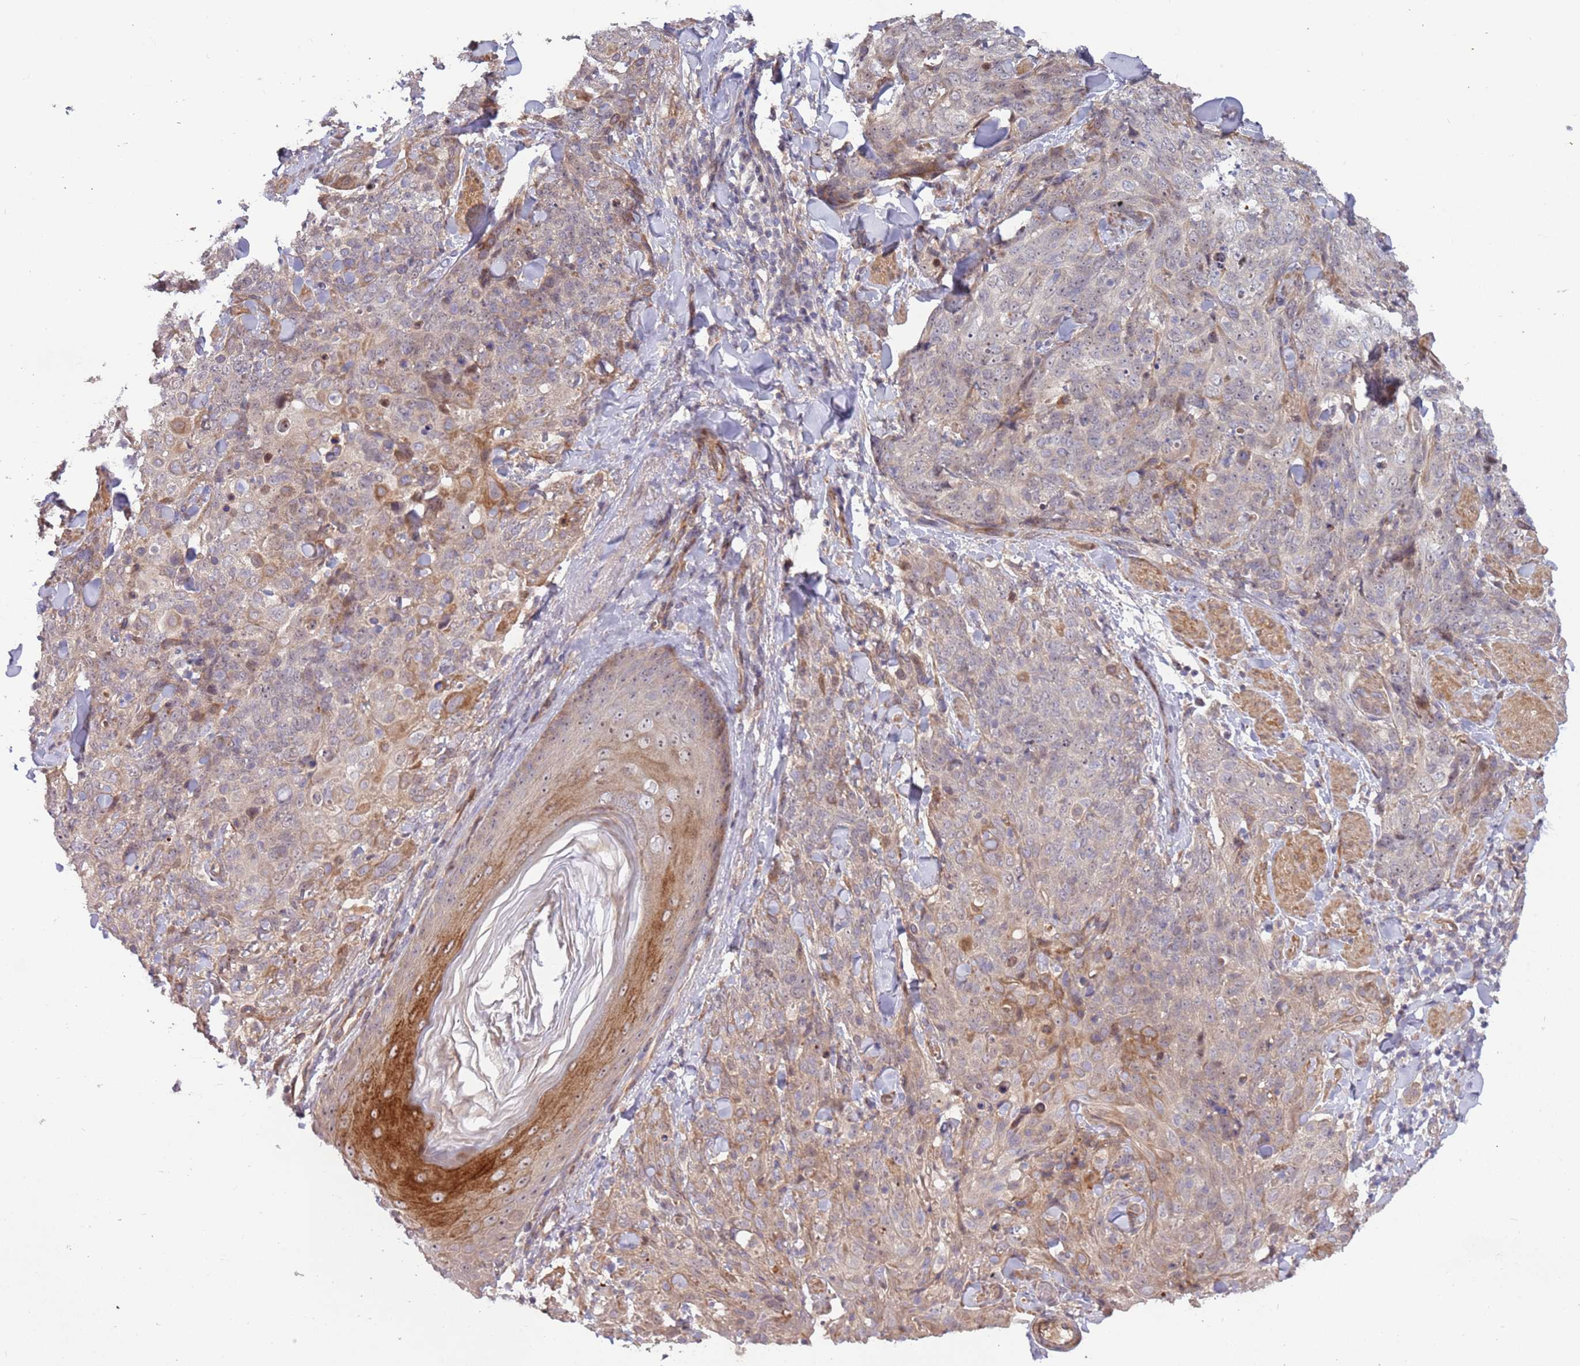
{"staining": {"intensity": "weak", "quantity": "25%-75%", "location": "cytoplasmic/membranous,nuclear"}, "tissue": "skin cancer", "cell_type": "Tumor cells", "image_type": "cancer", "snomed": [{"axis": "morphology", "description": "Squamous cell carcinoma, NOS"}, {"axis": "topography", "description": "Skin"}, {"axis": "topography", "description": "Vulva"}], "caption": "Protein staining of skin cancer tissue demonstrates weak cytoplasmic/membranous and nuclear staining in about 25%-75% of tumor cells. (DAB = brown stain, brightfield microscopy at high magnification).", "gene": "TRAPPC6B", "patient": {"sex": "female", "age": 85}}